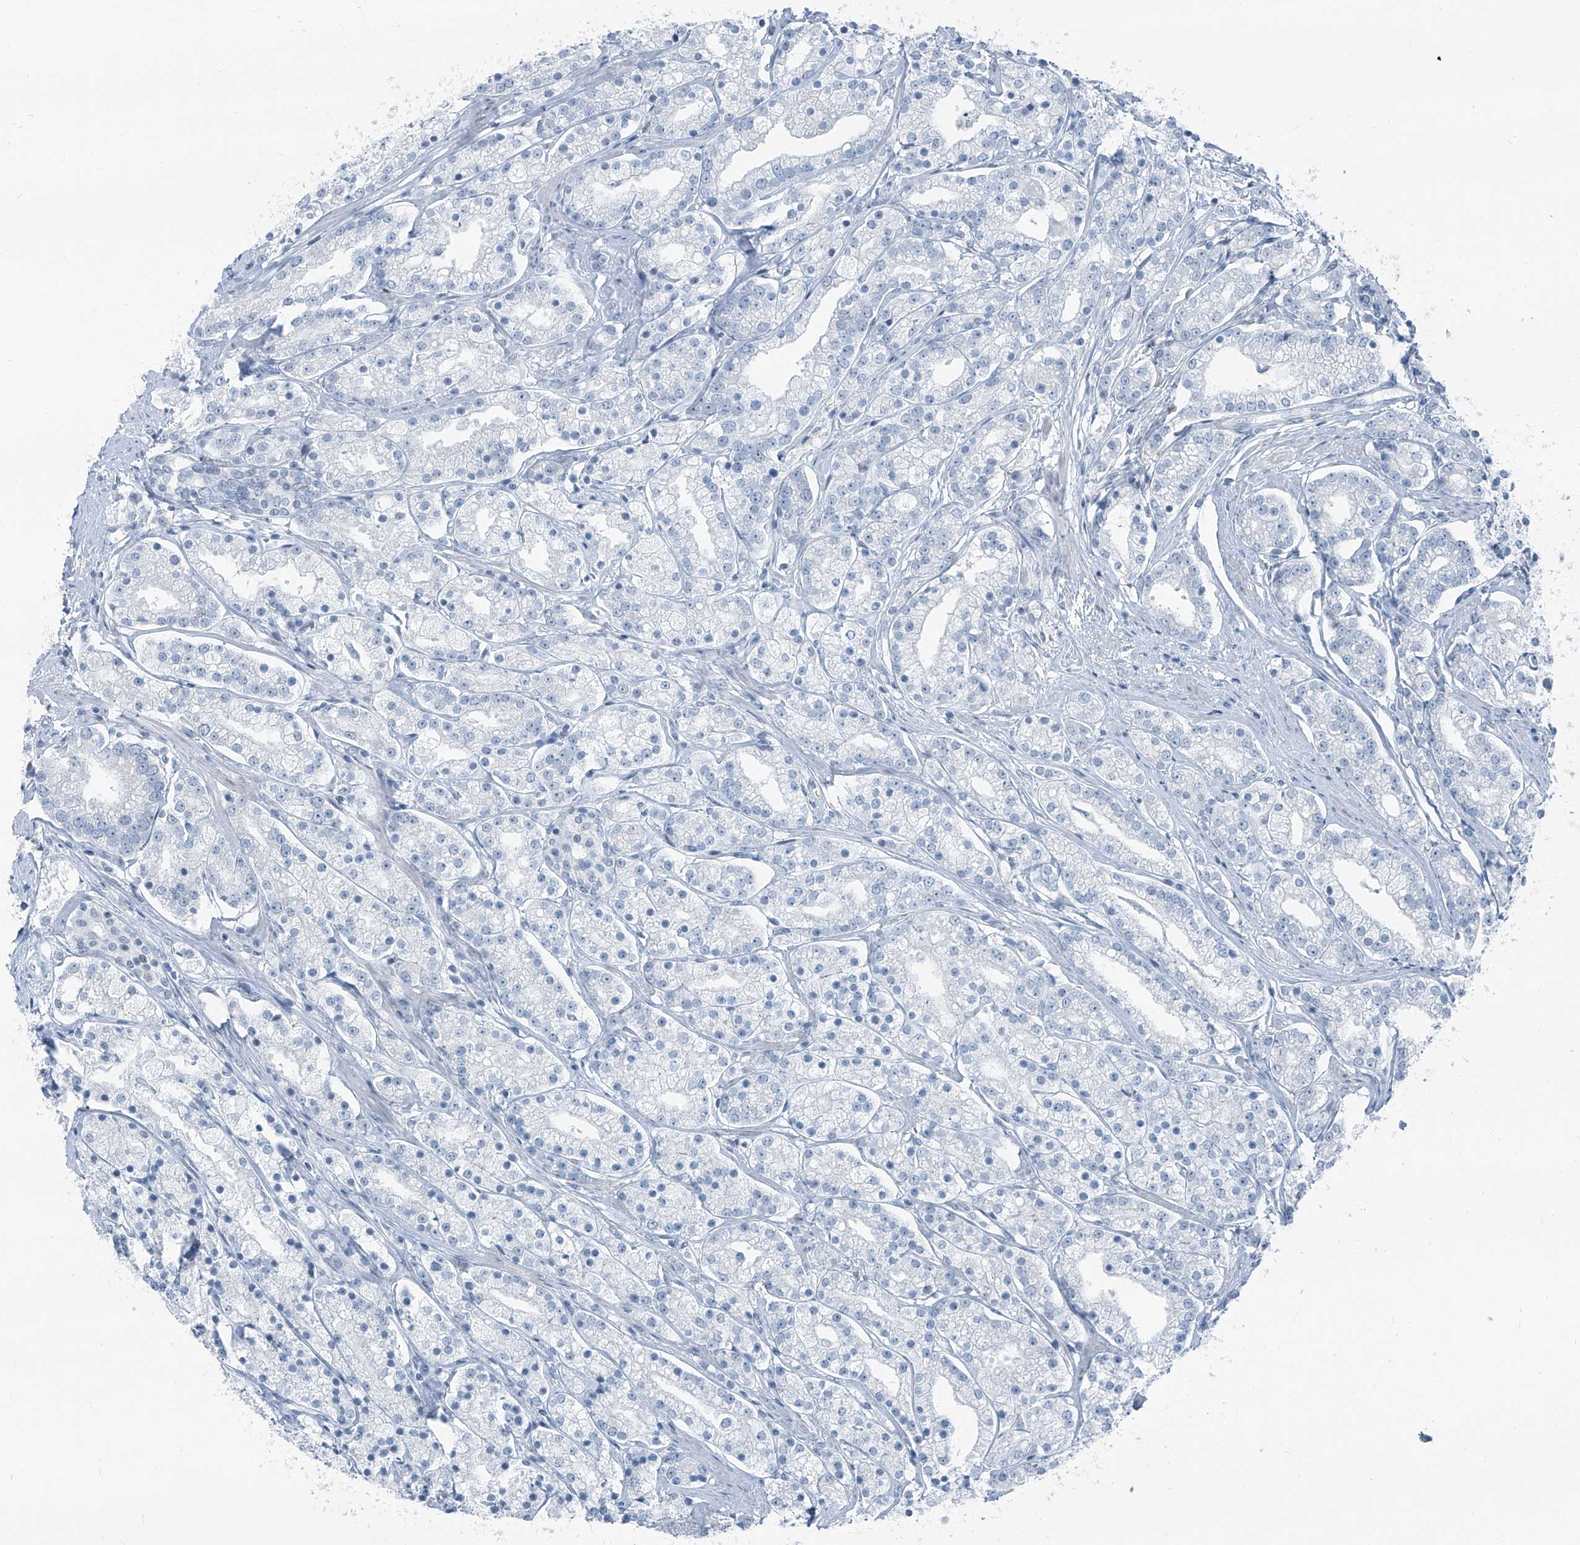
{"staining": {"intensity": "negative", "quantity": "none", "location": "none"}, "tissue": "prostate cancer", "cell_type": "Tumor cells", "image_type": "cancer", "snomed": [{"axis": "morphology", "description": "Adenocarcinoma, High grade"}, {"axis": "topography", "description": "Prostate"}], "caption": "There is no significant expression in tumor cells of prostate cancer (adenocarcinoma (high-grade)). (Immunohistochemistry (ihc), brightfield microscopy, high magnification).", "gene": "RGN", "patient": {"sex": "male", "age": 69}}